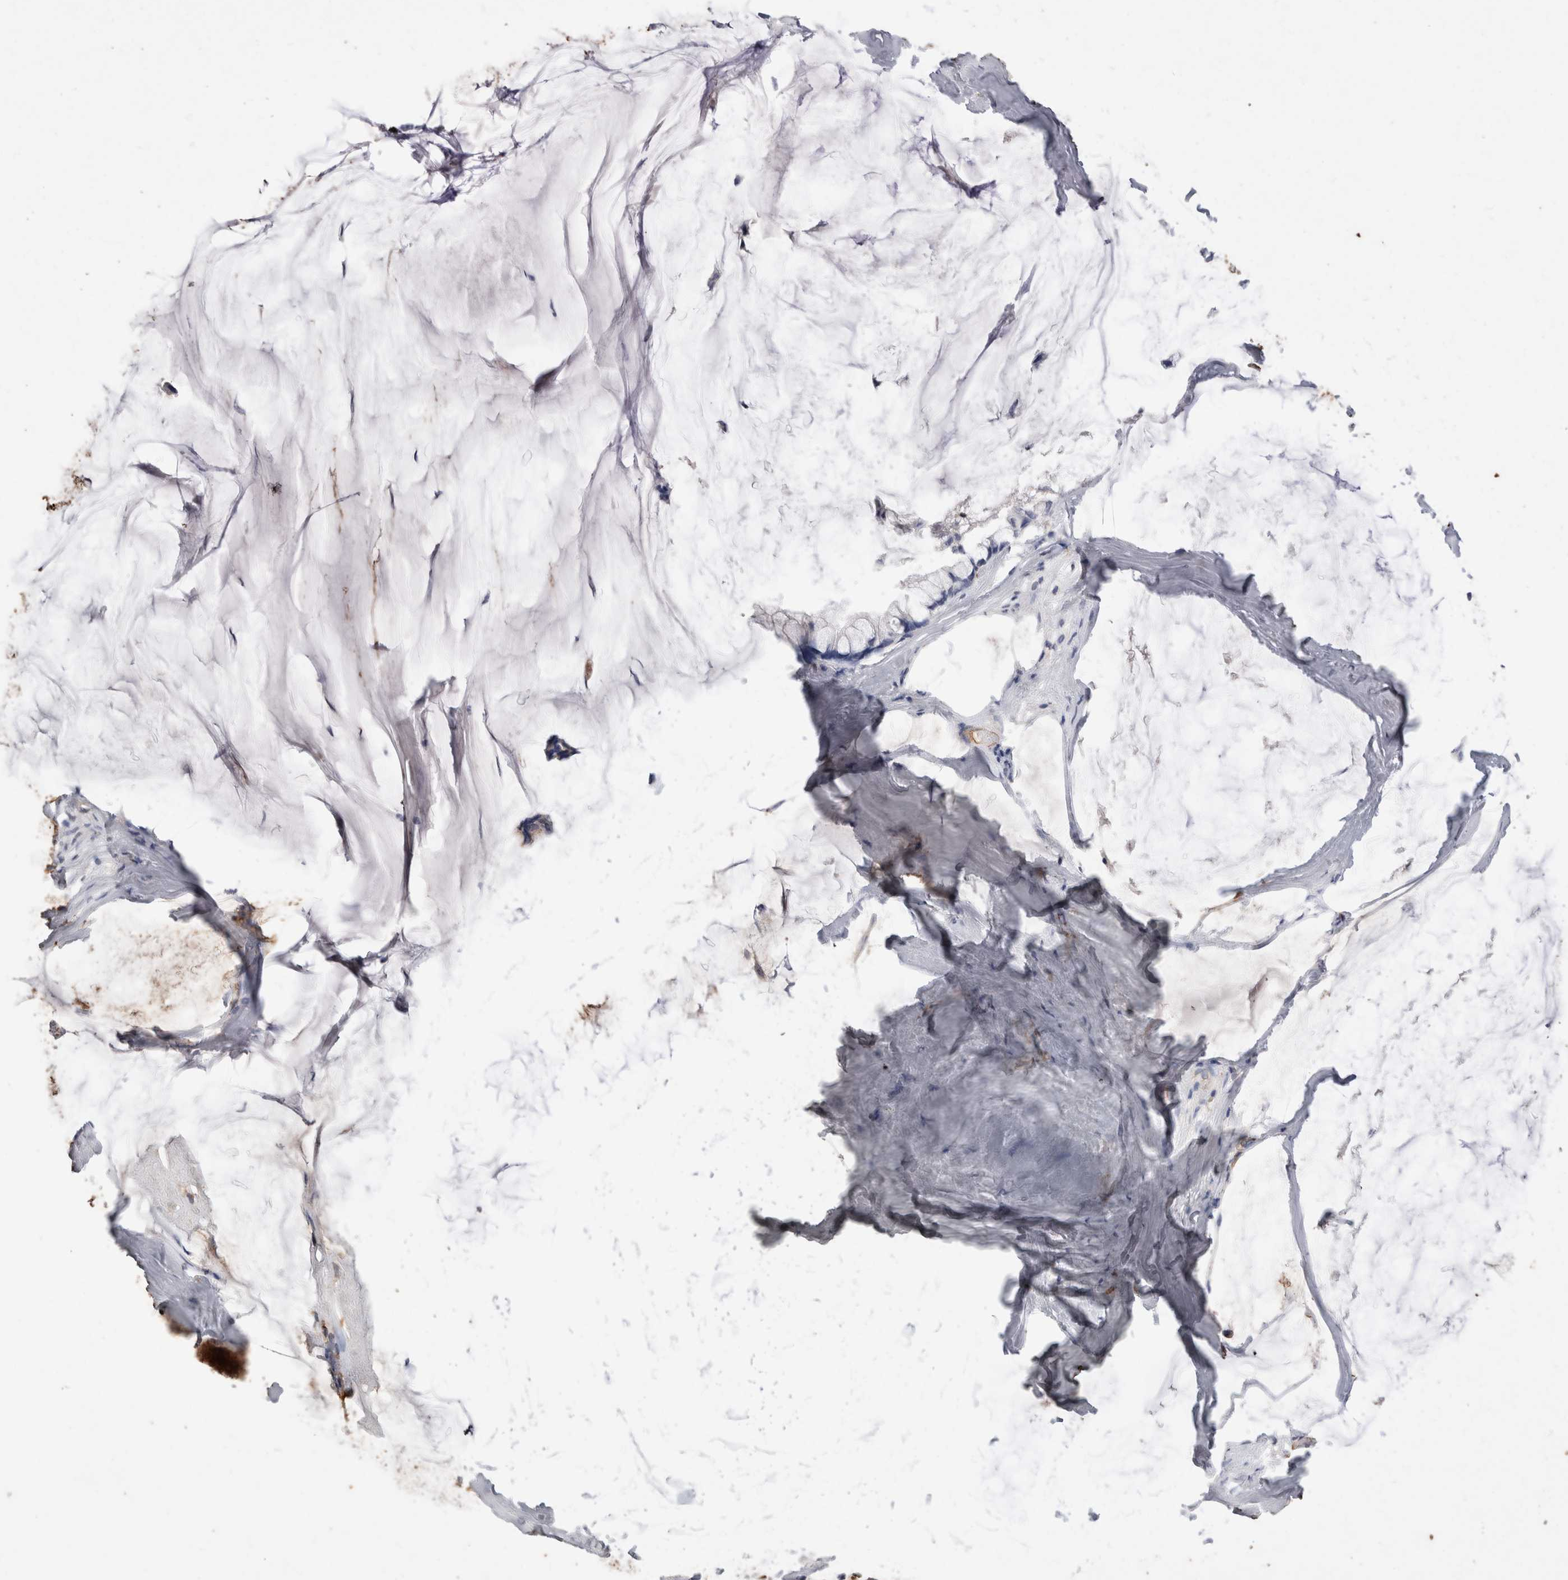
{"staining": {"intensity": "negative", "quantity": "none", "location": "none"}, "tissue": "ovarian cancer", "cell_type": "Tumor cells", "image_type": "cancer", "snomed": [{"axis": "morphology", "description": "Cystadenocarcinoma, mucinous, NOS"}, {"axis": "topography", "description": "Ovary"}], "caption": "The photomicrograph demonstrates no significant positivity in tumor cells of ovarian cancer.", "gene": "IL17RC", "patient": {"sex": "female", "age": 39}}